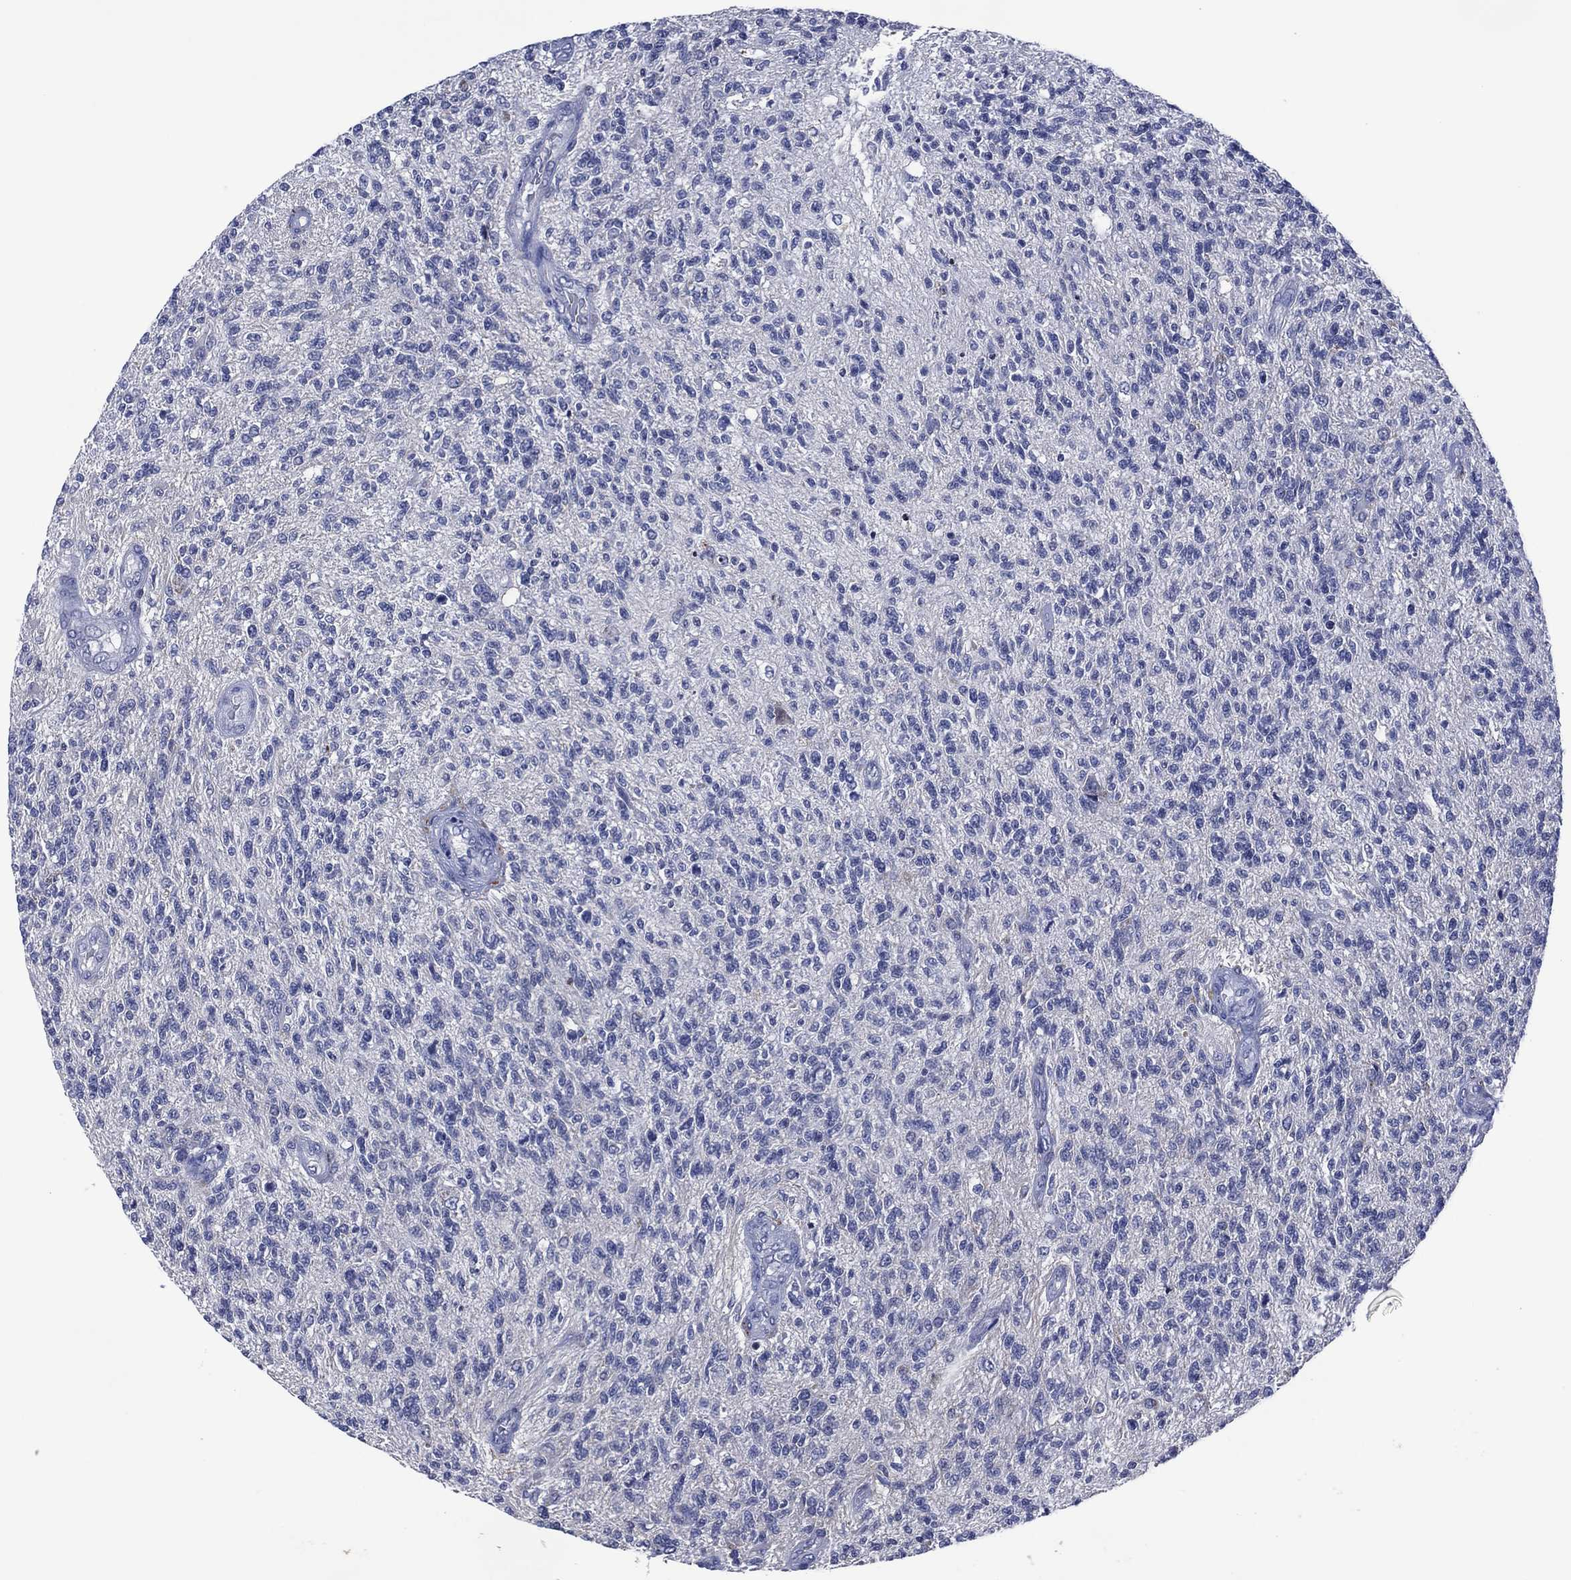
{"staining": {"intensity": "negative", "quantity": "none", "location": "none"}, "tissue": "glioma", "cell_type": "Tumor cells", "image_type": "cancer", "snomed": [{"axis": "morphology", "description": "Glioma, malignant, High grade"}, {"axis": "topography", "description": "Brain"}], "caption": "Immunohistochemical staining of glioma exhibits no significant expression in tumor cells.", "gene": "USP26", "patient": {"sex": "male", "age": 56}}